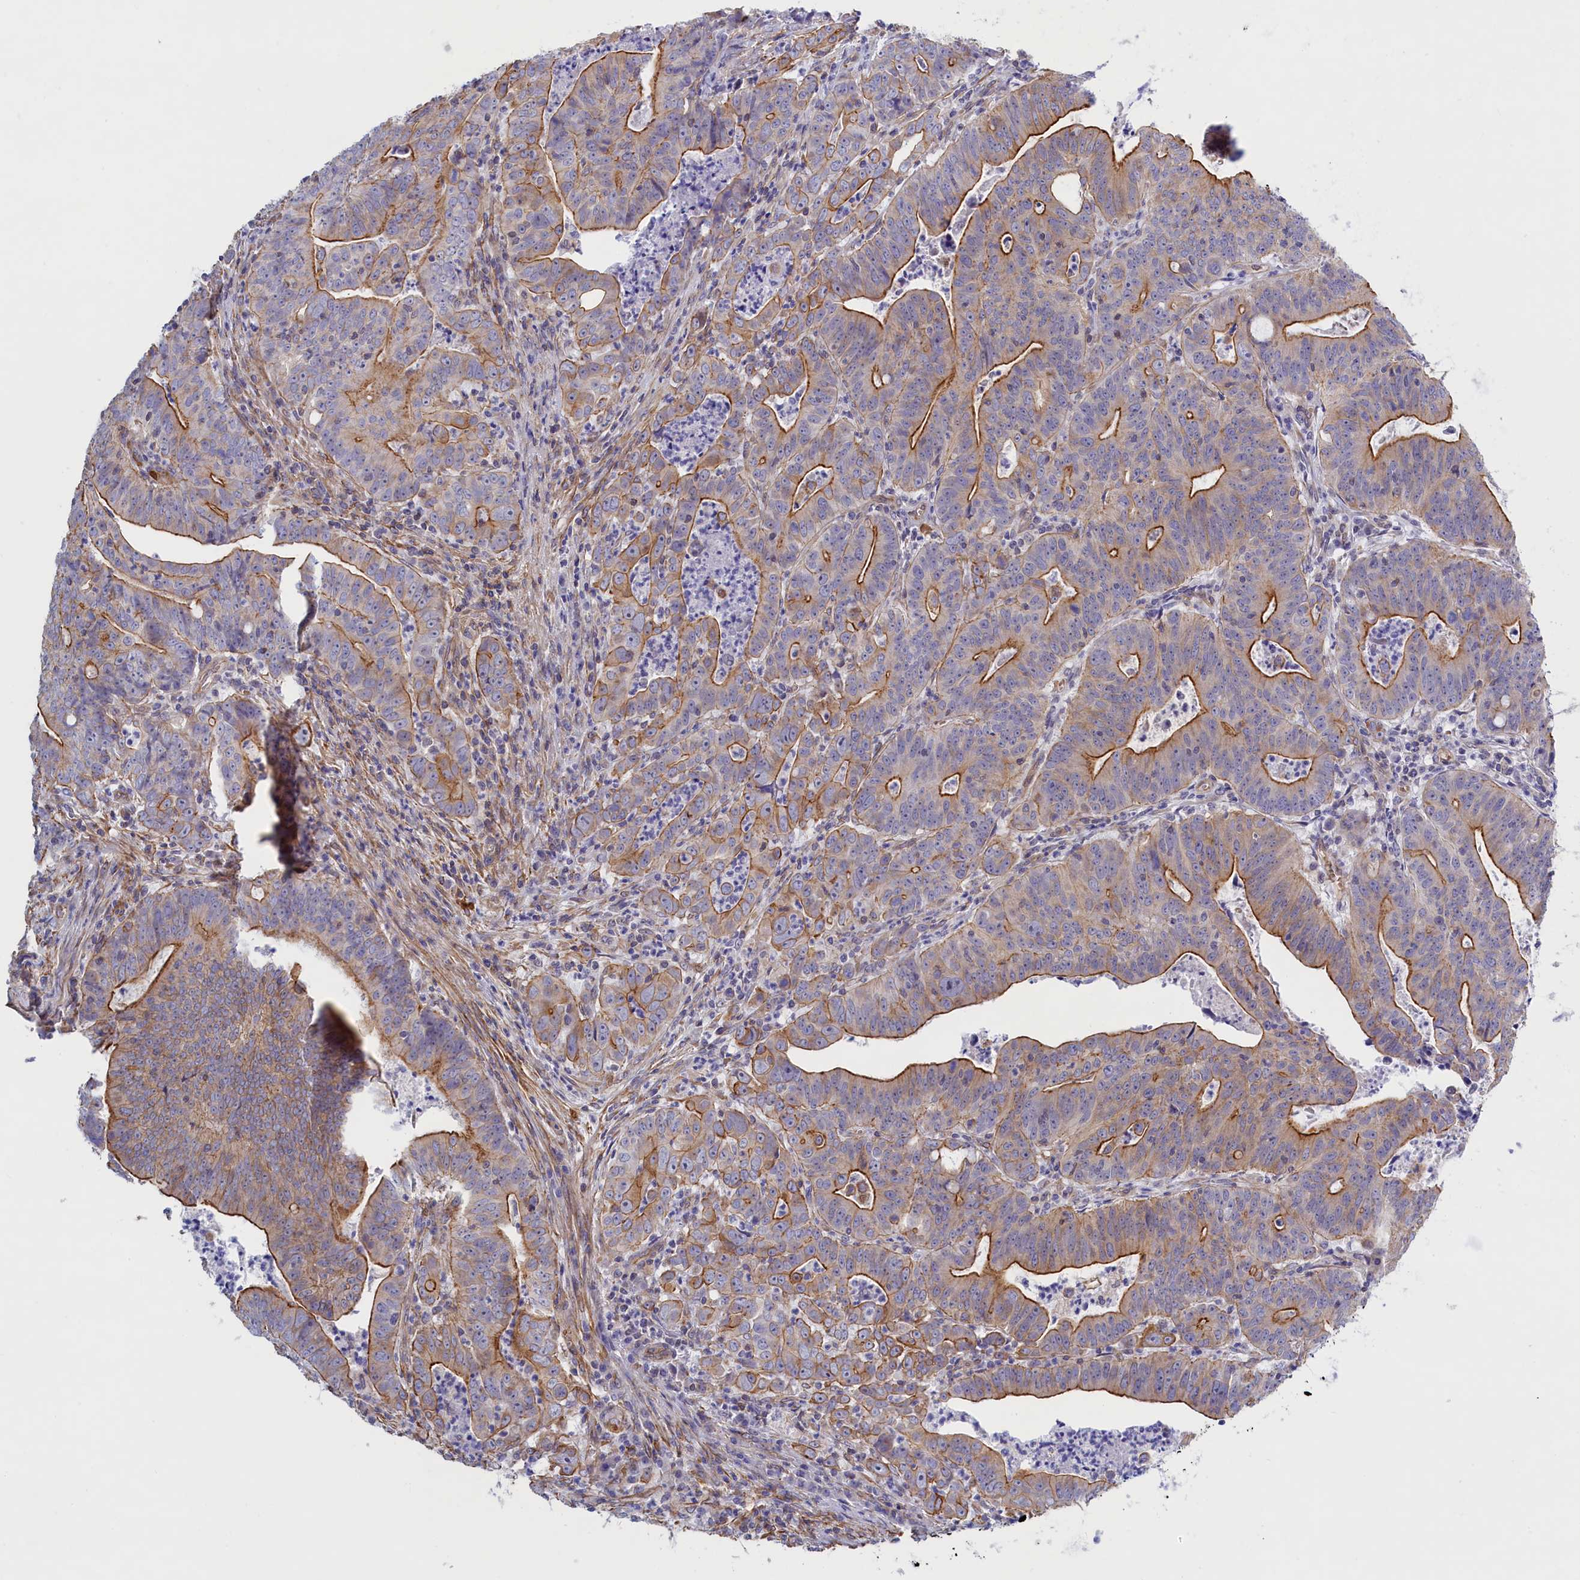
{"staining": {"intensity": "moderate", "quantity": "25%-75%", "location": "cytoplasmic/membranous"}, "tissue": "colorectal cancer", "cell_type": "Tumor cells", "image_type": "cancer", "snomed": [{"axis": "morphology", "description": "Adenocarcinoma, NOS"}, {"axis": "topography", "description": "Rectum"}], "caption": "High-power microscopy captured an IHC histopathology image of colorectal adenocarcinoma, revealing moderate cytoplasmic/membranous staining in about 25%-75% of tumor cells.", "gene": "ABCC12", "patient": {"sex": "male", "age": 69}}